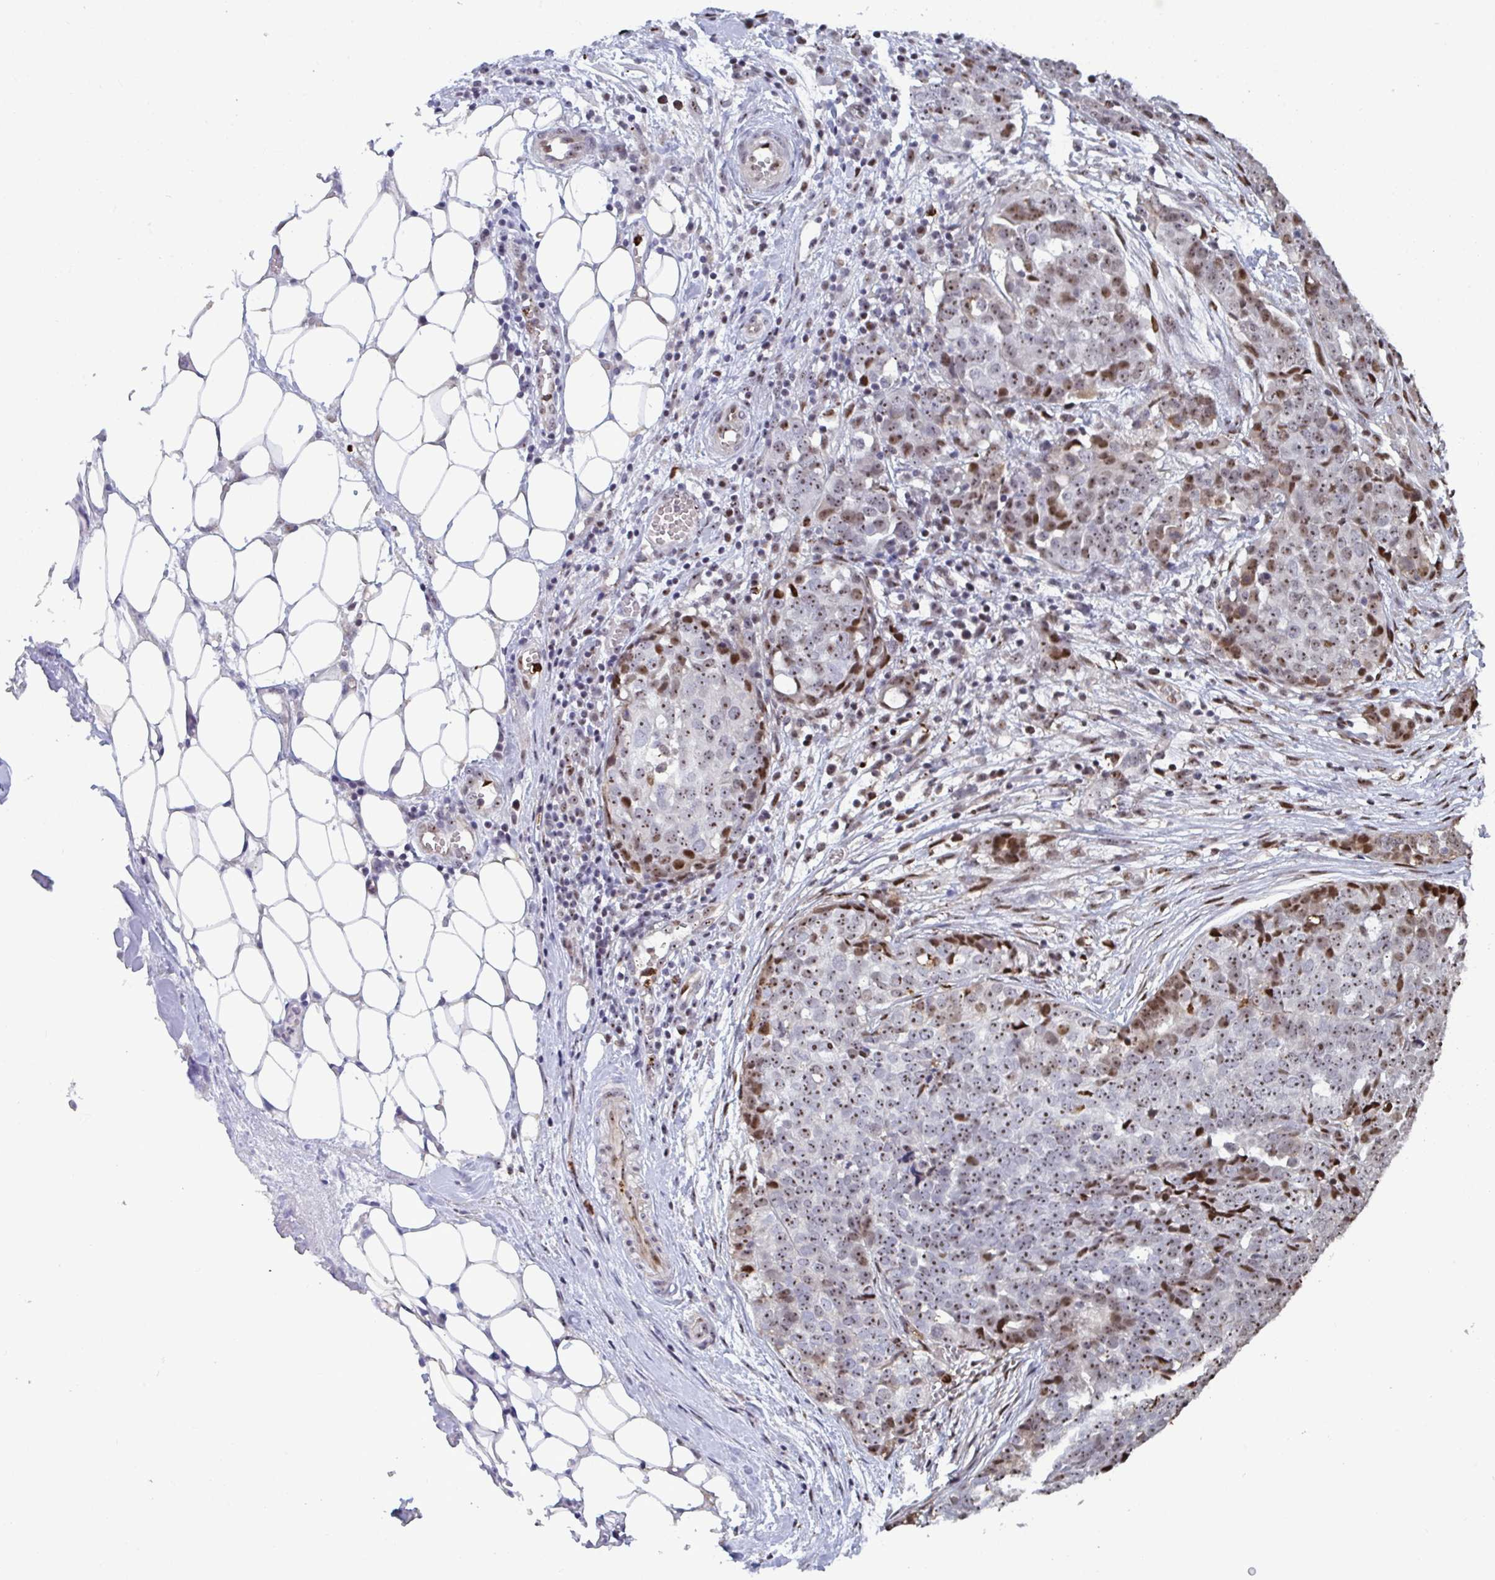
{"staining": {"intensity": "moderate", "quantity": "25%-75%", "location": "nuclear"}, "tissue": "ovarian cancer", "cell_type": "Tumor cells", "image_type": "cancer", "snomed": [{"axis": "morphology", "description": "Cystadenocarcinoma, serous, NOS"}, {"axis": "topography", "description": "Soft tissue"}, {"axis": "topography", "description": "Ovary"}], "caption": "Immunohistochemical staining of serous cystadenocarcinoma (ovarian) demonstrates medium levels of moderate nuclear protein expression in approximately 25%-75% of tumor cells.", "gene": "PELI2", "patient": {"sex": "female", "age": 57}}